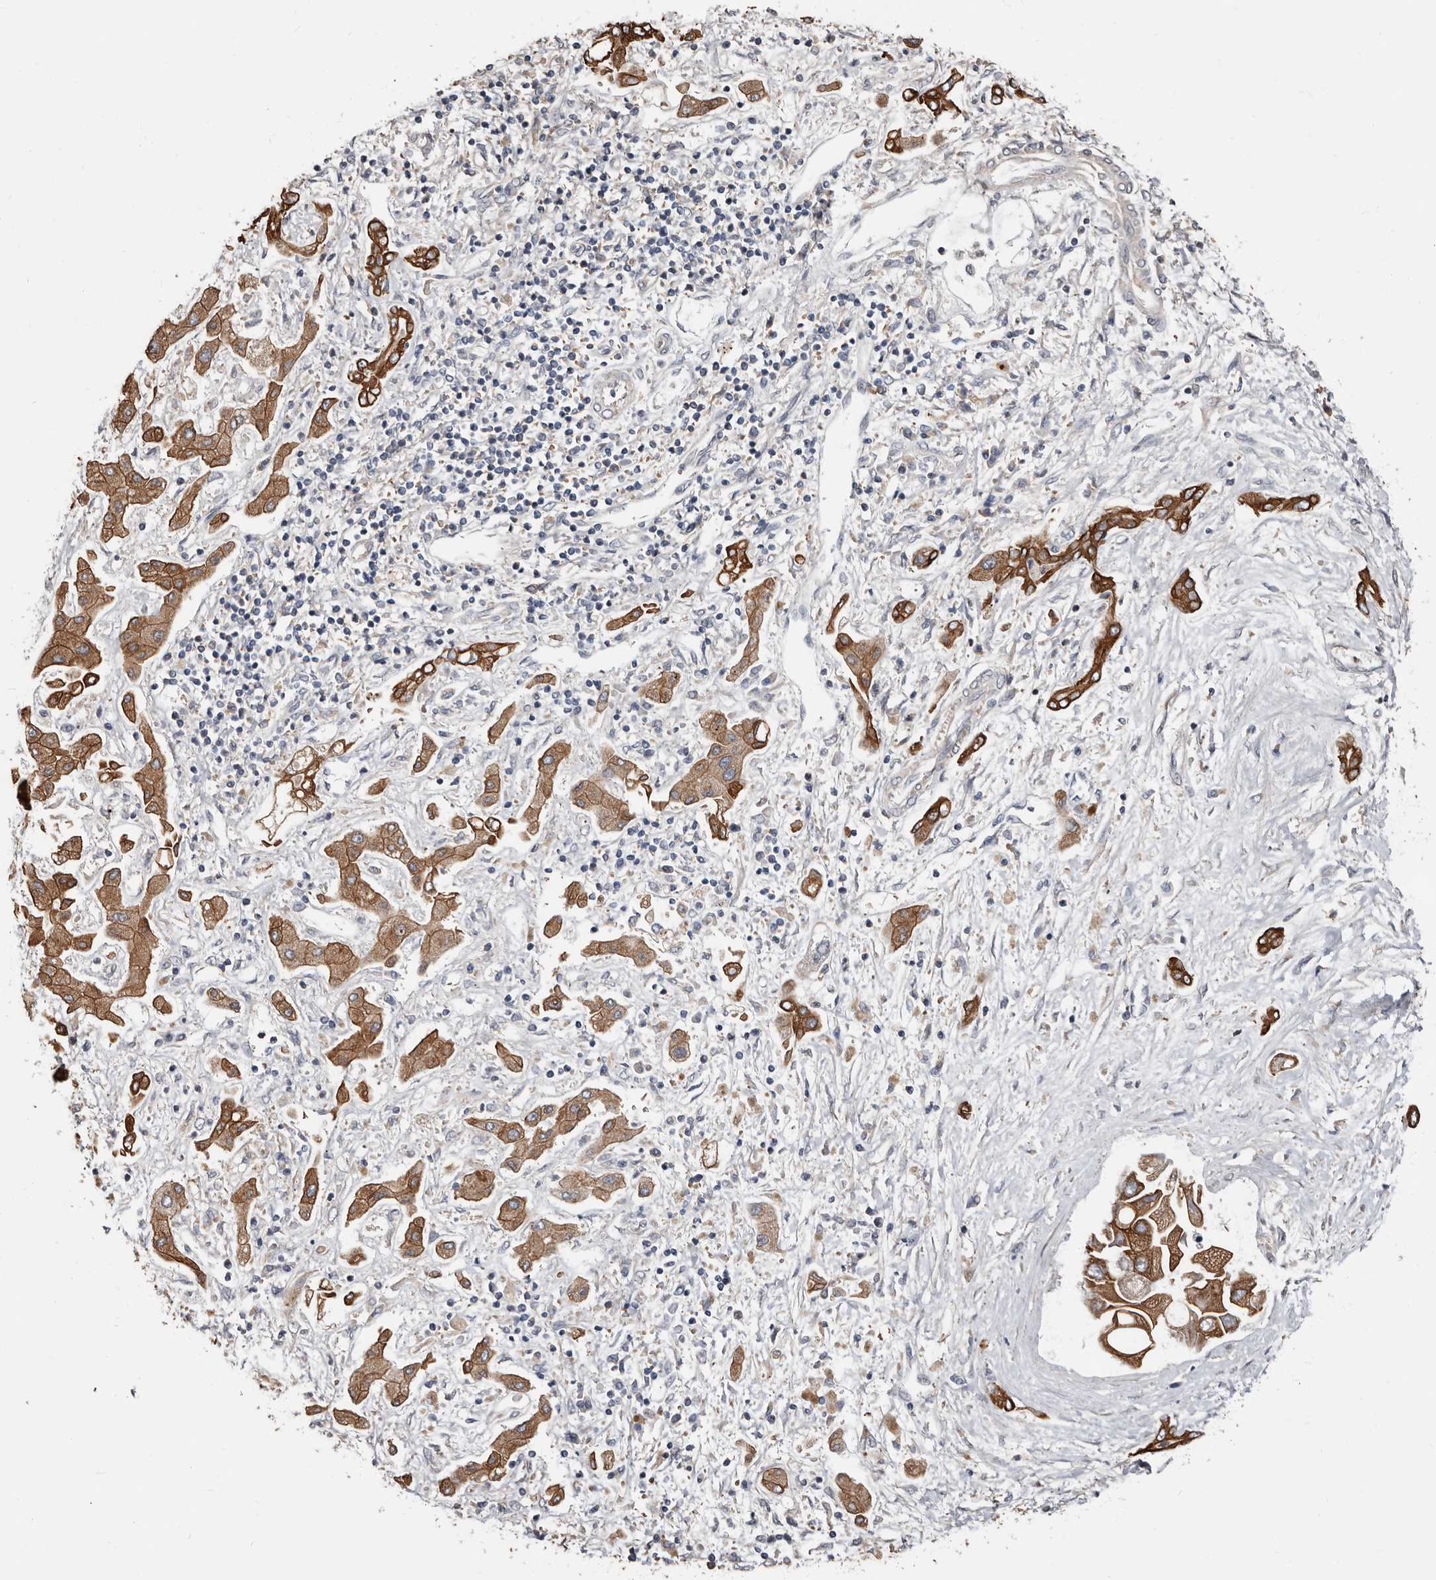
{"staining": {"intensity": "strong", "quantity": ">75%", "location": "cytoplasmic/membranous"}, "tissue": "liver cancer", "cell_type": "Tumor cells", "image_type": "cancer", "snomed": [{"axis": "morphology", "description": "Cholangiocarcinoma"}, {"axis": "topography", "description": "Liver"}], "caption": "High-magnification brightfield microscopy of cholangiocarcinoma (liver) stained with DAB (brown) and counterstained with hematoxylin (blue). tumor cells exhibit strong cytoplasmic/membranous positivity is appreciated in approximately>75% of cells.", "gene": "MRPL18", "patient": {"sex": "male", "age": 50}}